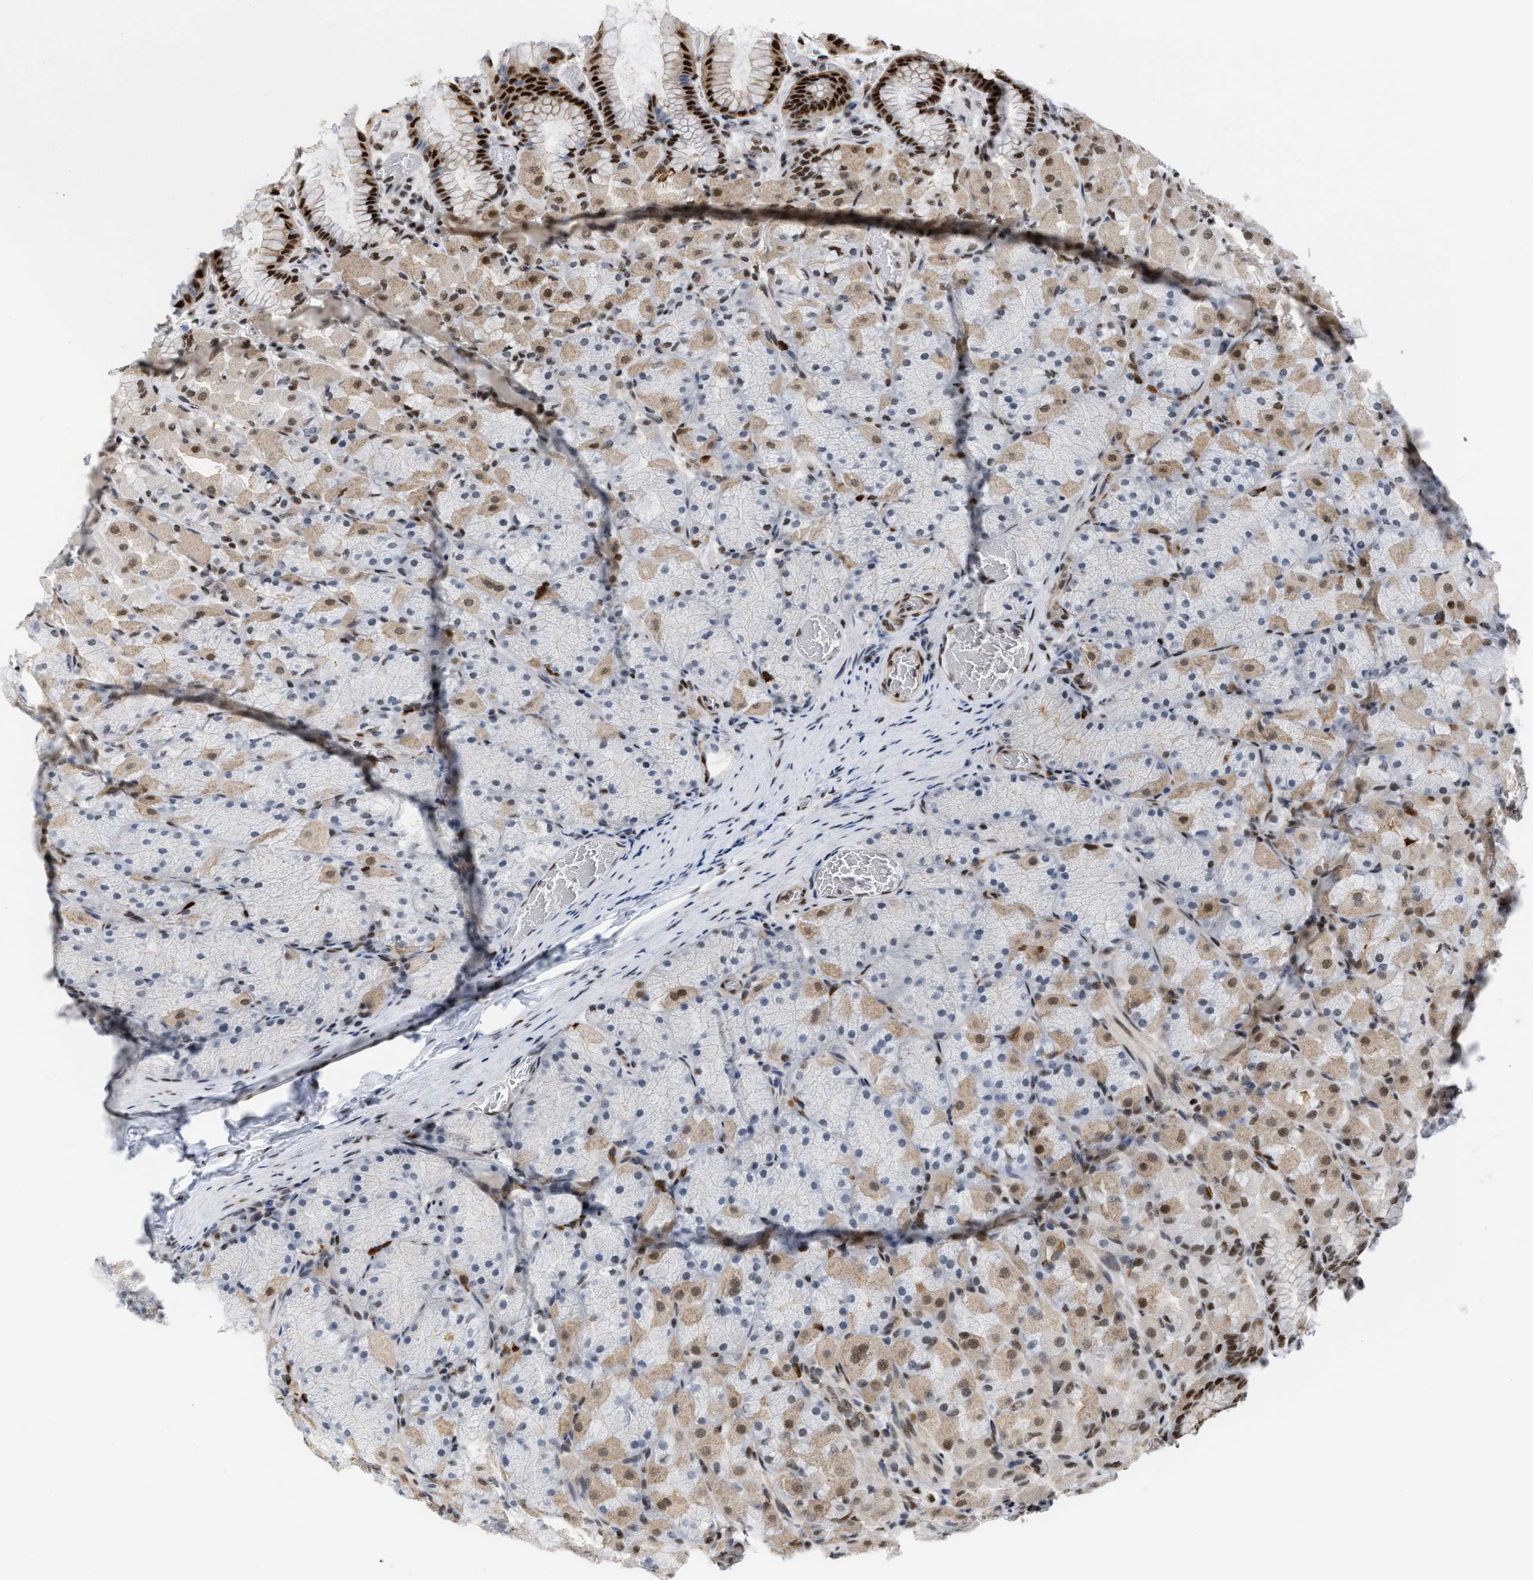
{"staining": {"intensity": "strong", "quantity": "<25%", "location": "cytoplasmic/membranous,nuclear"}, "tissue": "stomach", "cell_type": "Glandular cells", "image_type": "normal", "snomed": [{"axis": "morphology", "description": "Normal tissue, NOS"}, {"axis": "topography", "description": "Stomach, upper"}], "caption": "Glandular cells show strong cytoplasmic/membranous,nuclear positivity in about <25% of cells in benign stomach. (DAB (3,3'-diaminobenzidine) IHC, brown staining for protein, blue staining for nuclei).", "gene": "MIER1", "patient": {"sex": "female", "age": 56}}